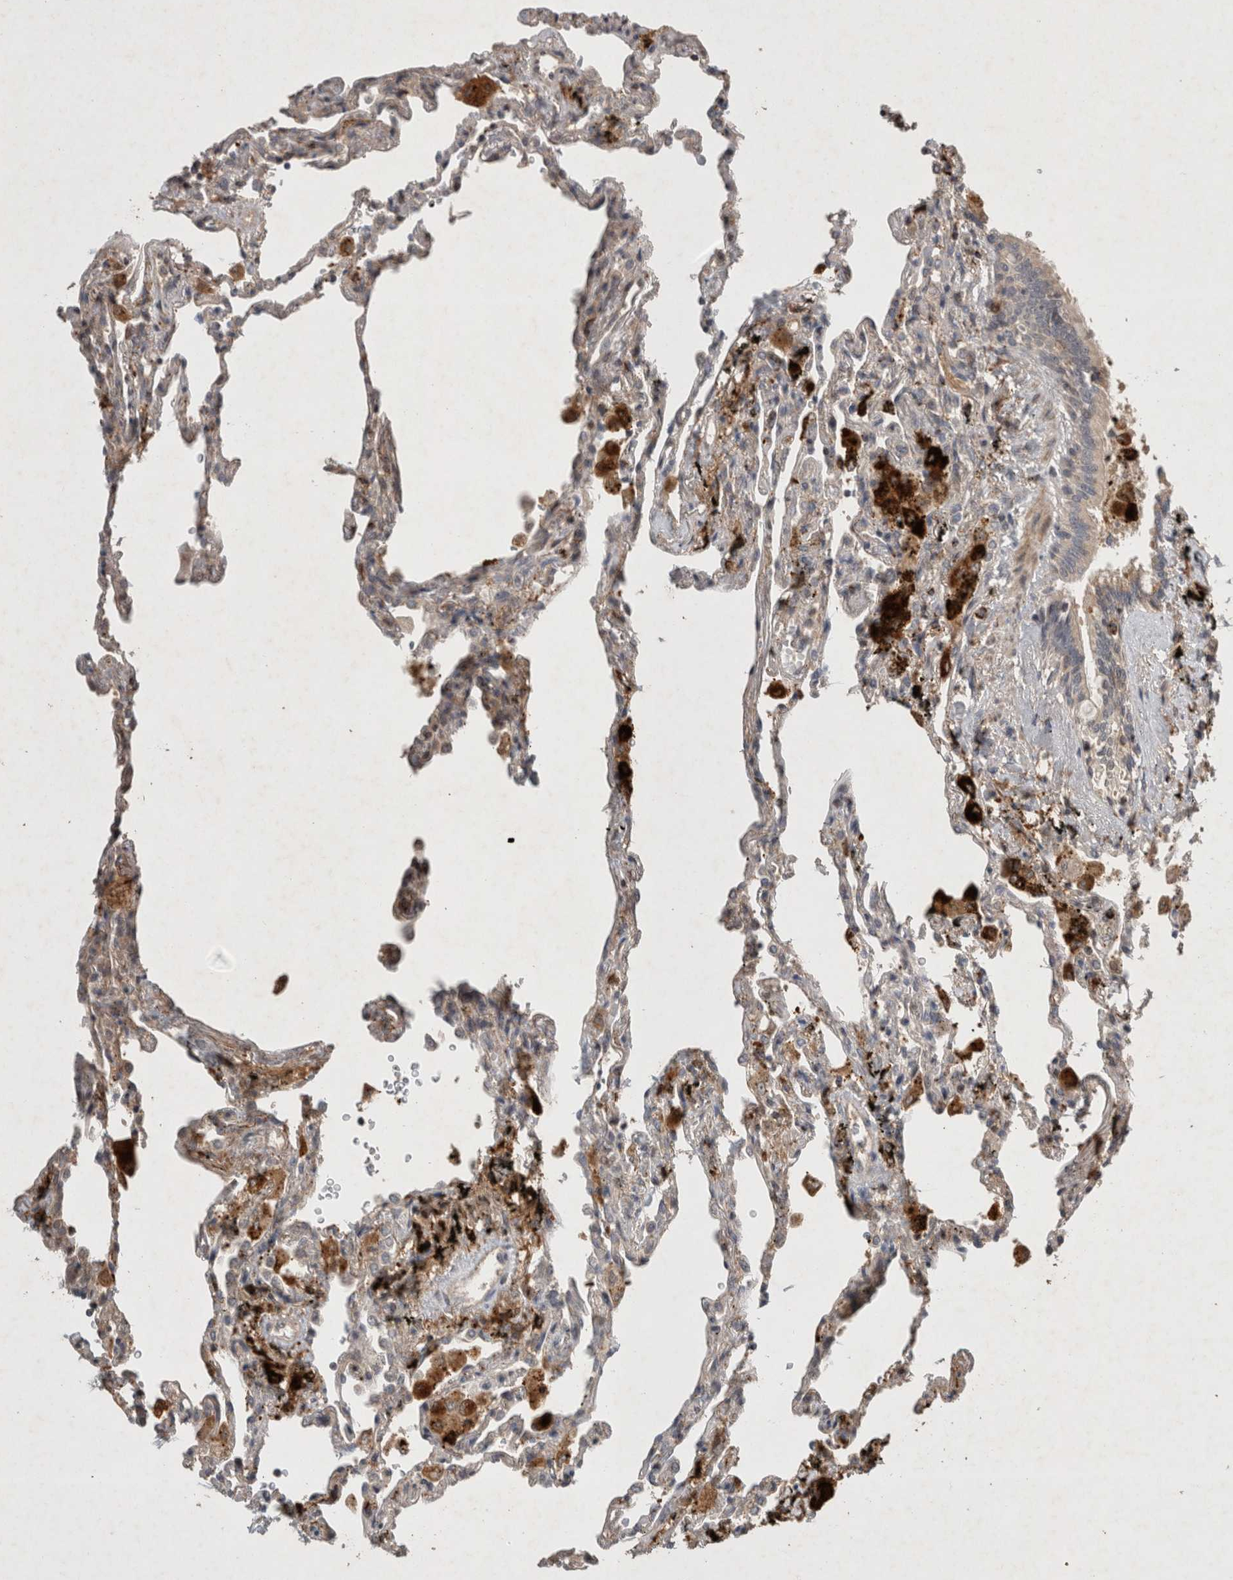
{"staining": {"intensity": "weak", "quantity": "25%-75%", "location": "cytoplasmic/membranous"}, "tissue": "lung", "cell_type": "Alveolar cells", "image_type": "normal", "snomed": [{"axis": "morphology", "description": "Normal tissue, NOS"}, {"axis": "topography", "description": "Lung"}], "caption": "A low amount of weak cytoplasmic/membranous expression is identified in about 25%-75% of alveolar cells in normal lung.", "gene": "SERAC1", "patient": {"sex": "male", "age": 59}}